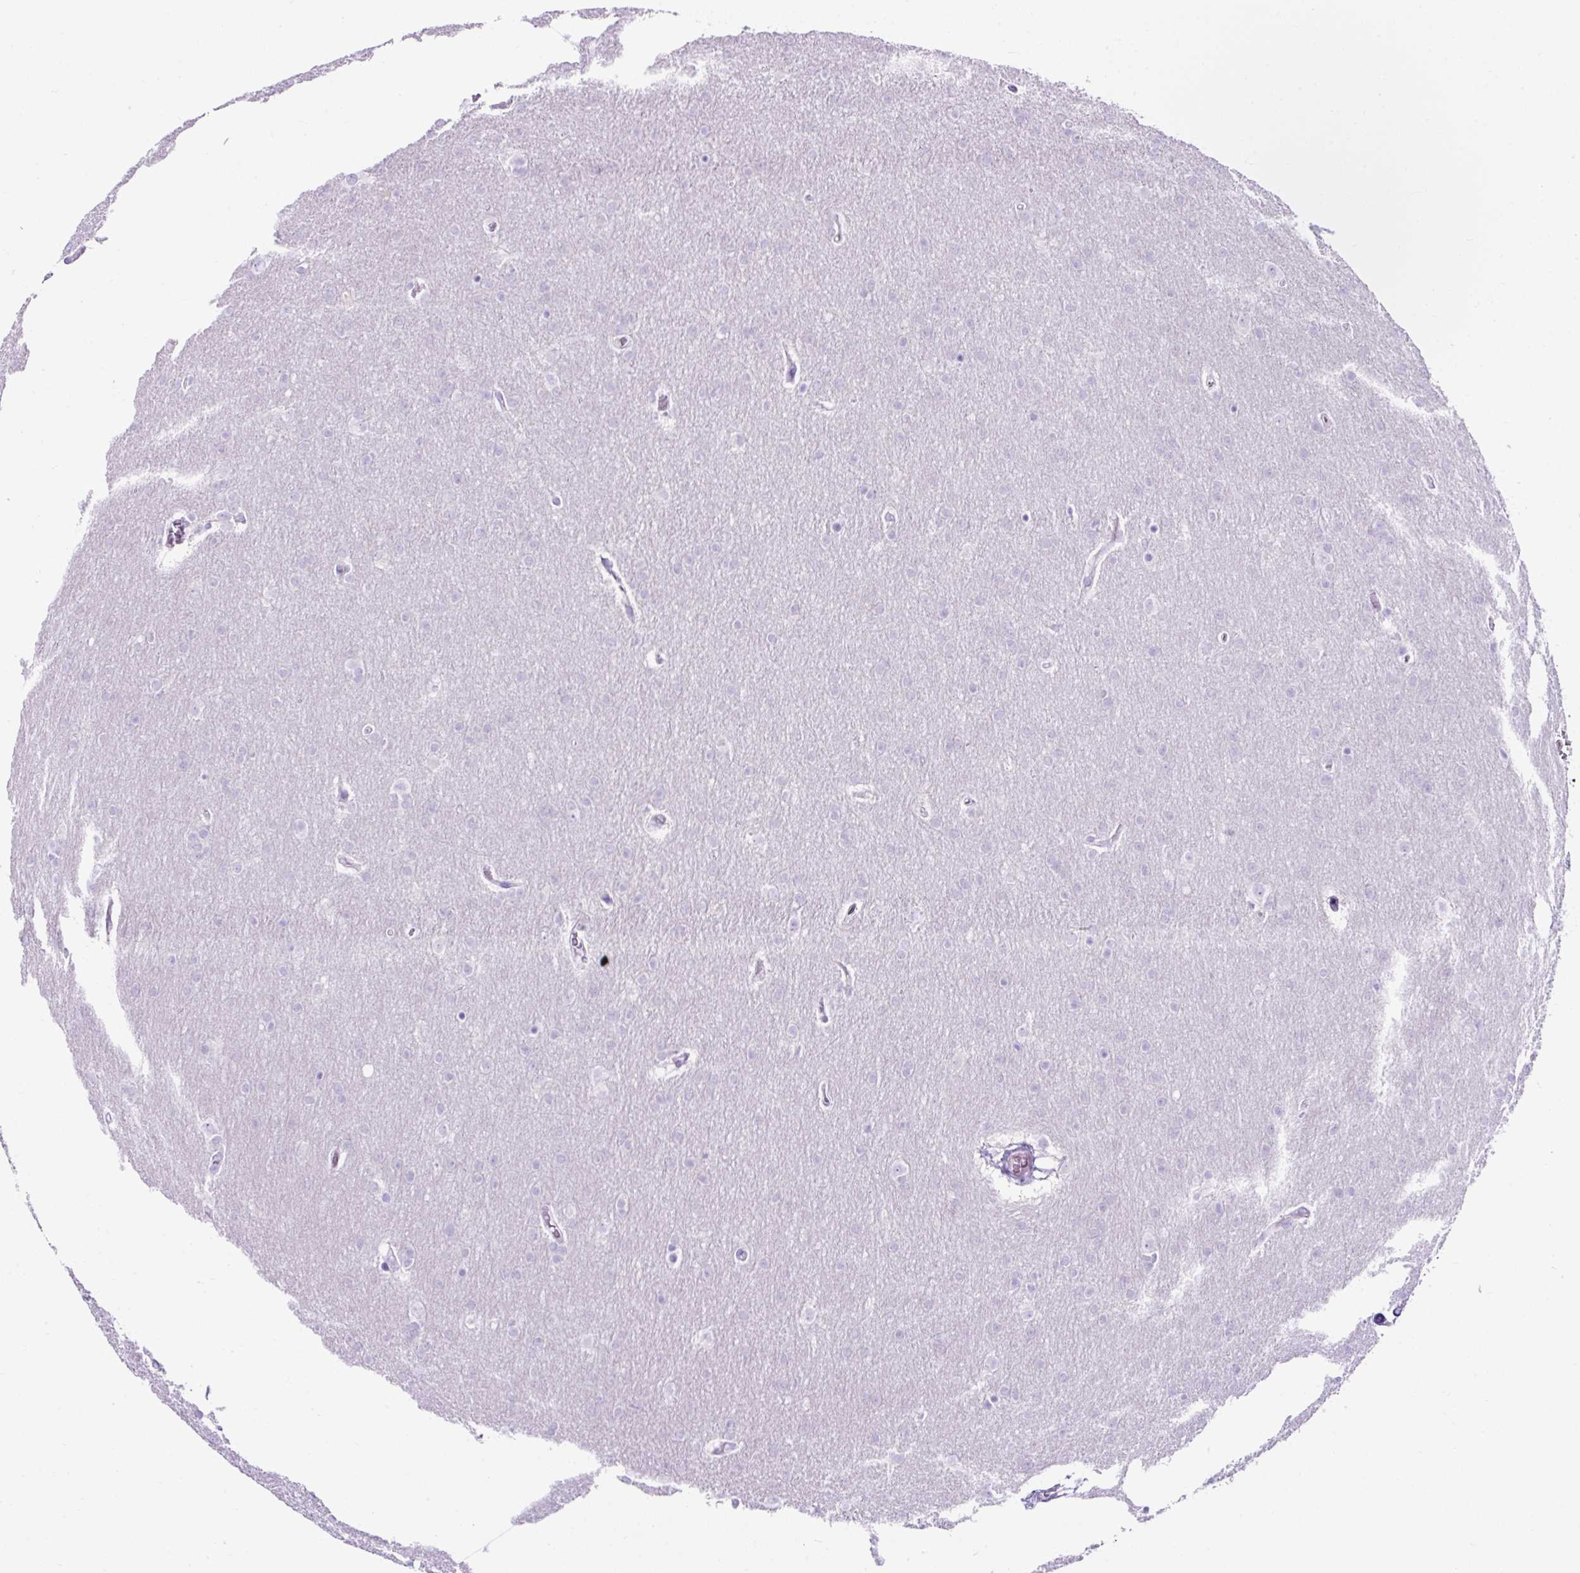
{"staining": {"intensity": "negative", "quantity": "none", "location": "none"}, "tissue": "glioma", "cell_type": "Tumor cells", "image_type": "cancer", "snomed": [{"axis": "morphology", "description": "Glioma, malignant, Low grade"}, {"axis": "topography", "description": "Brain"}], "caption": "Tumor cells are negative for protein expression in human glioma.", "gene": "KRT12", "patient": {"sex": "female", "age": 32}}